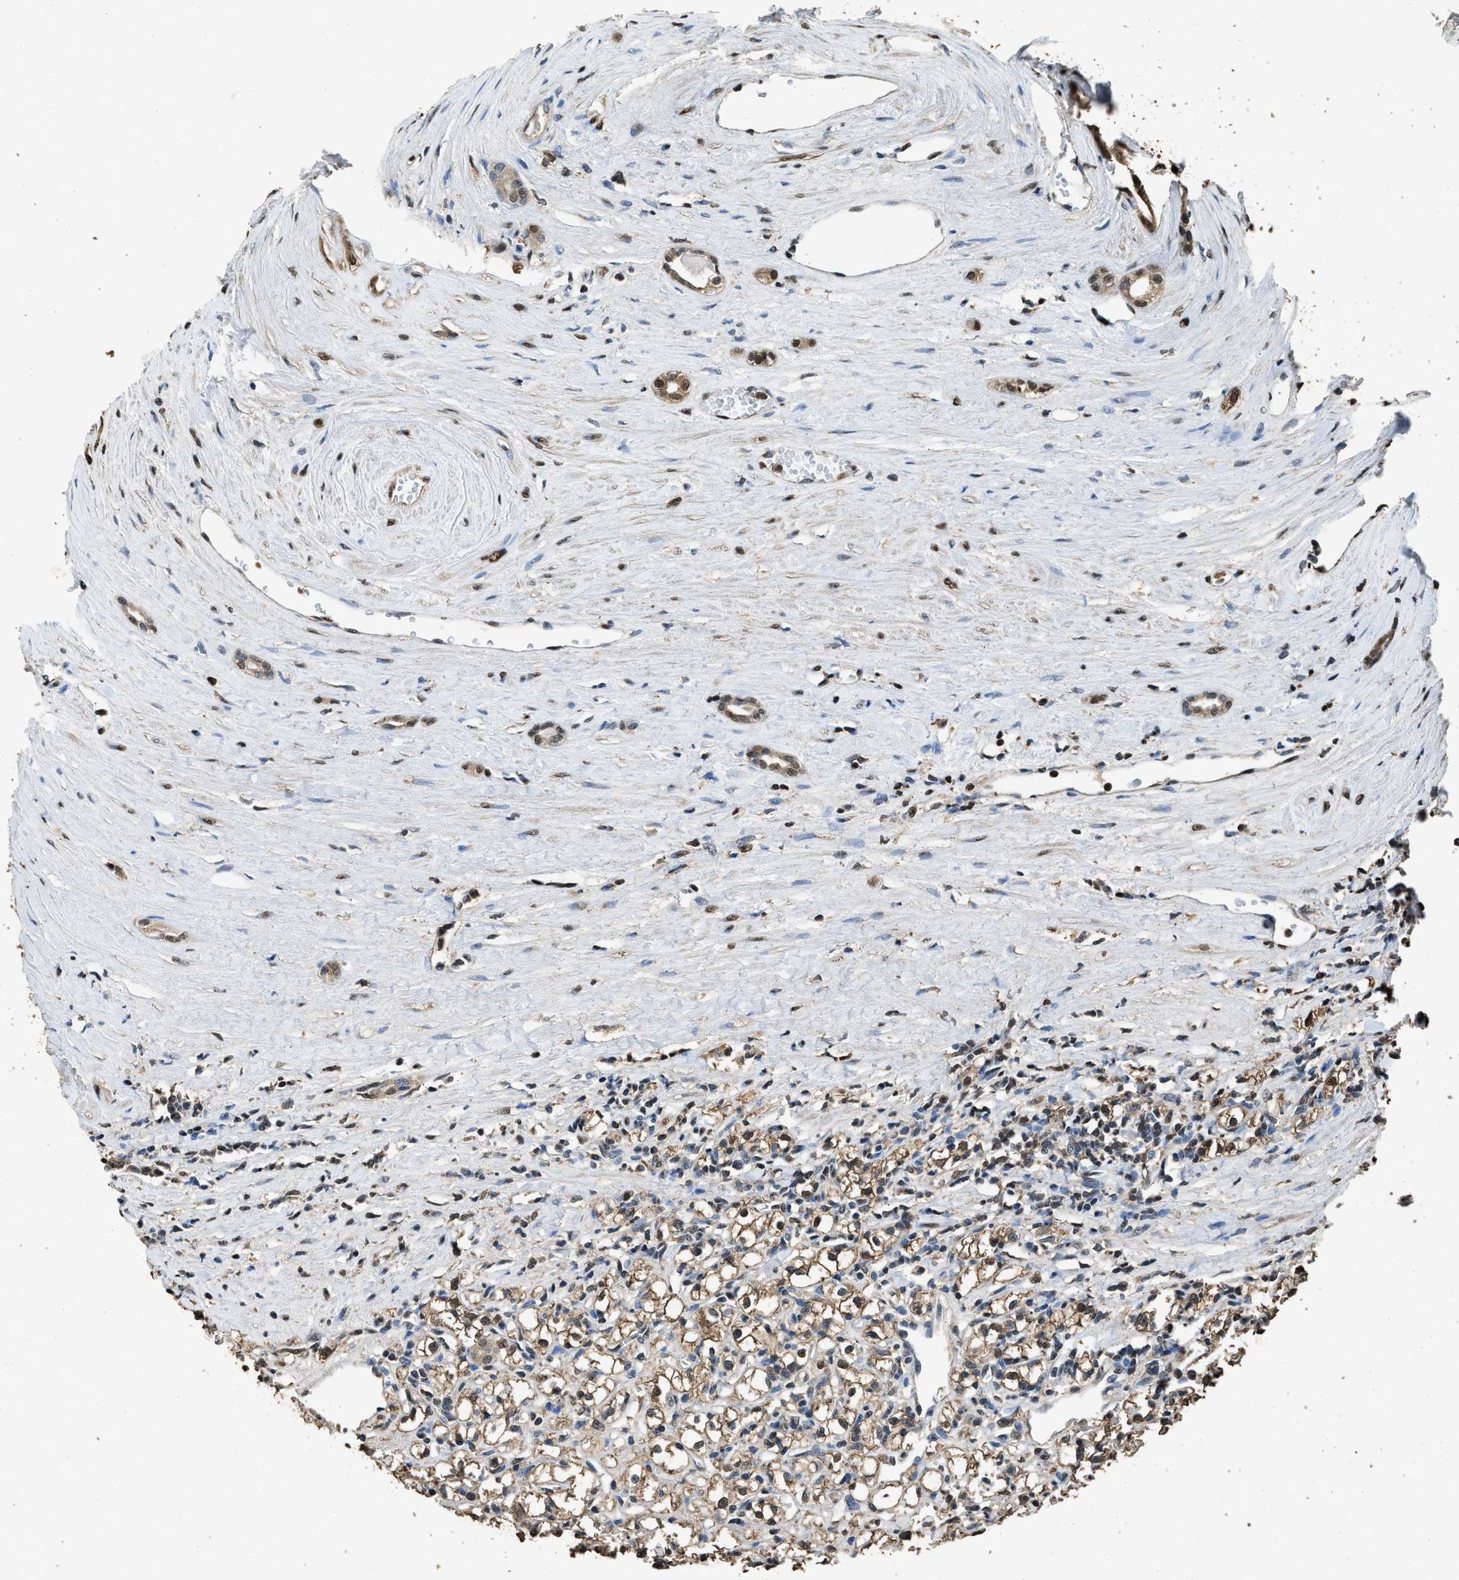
{"staining": {"intensity": "moderate", "quantity": ">75%", "location": "cytoplasmic/membranous,nuclear"}, "tissue": "renal cancer", "cell_type": "Tumor cells", "image_type": "cancer", "snomed": [{"axis": "morphology", "description": "Adenocarcinoma, NOS"}, {"axis": "topography", "description": "Kidney"}], "caption": "Immunohistochemistry (IHC) histopathology image of human renal adenocarcinoma stained for a protein (brown), which exhibits medium levels of moderate cytoplasmic/membranous and nuclear expression in about >75% of tumor cells.", "gene": "GAPDH", "patient": {"sex": "male", "age": 56}}